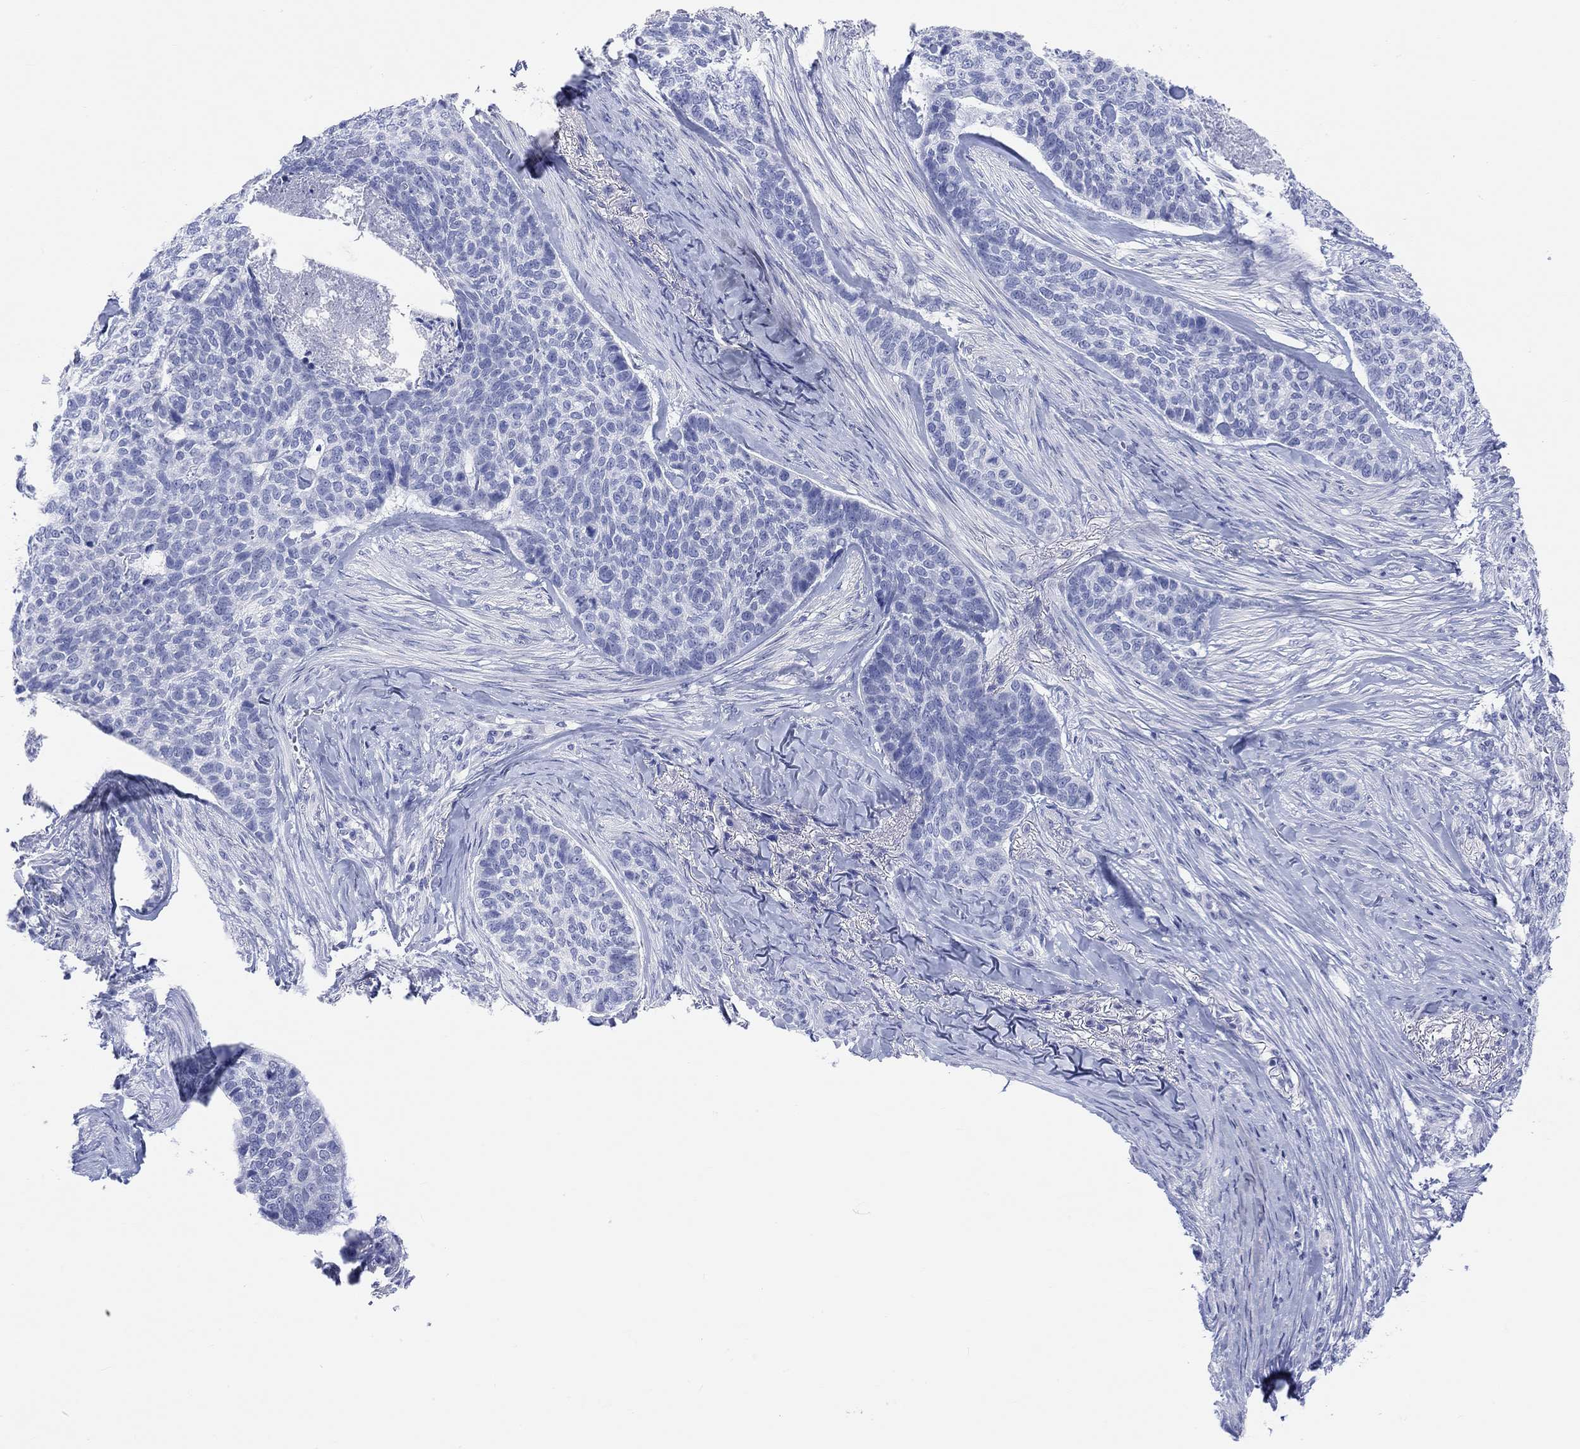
{"staining": {"intensity": "negative", "quantity": "none", "location": "none"}, "tissue": "skin cancer", "cell_type": "Tumor cells", "image_type": "cancer", "snomed": [{"axis": "morphology", "description": "Basal cell carcinoma"}, {"axis": "topography", "description": "Skin"}], "caption": "Tumor cells are negative for brown protein staining in skin cancer (basal cell carcinoma).", "gene": "XIRP2", "patient": {"sex": "female", "age": 69}}